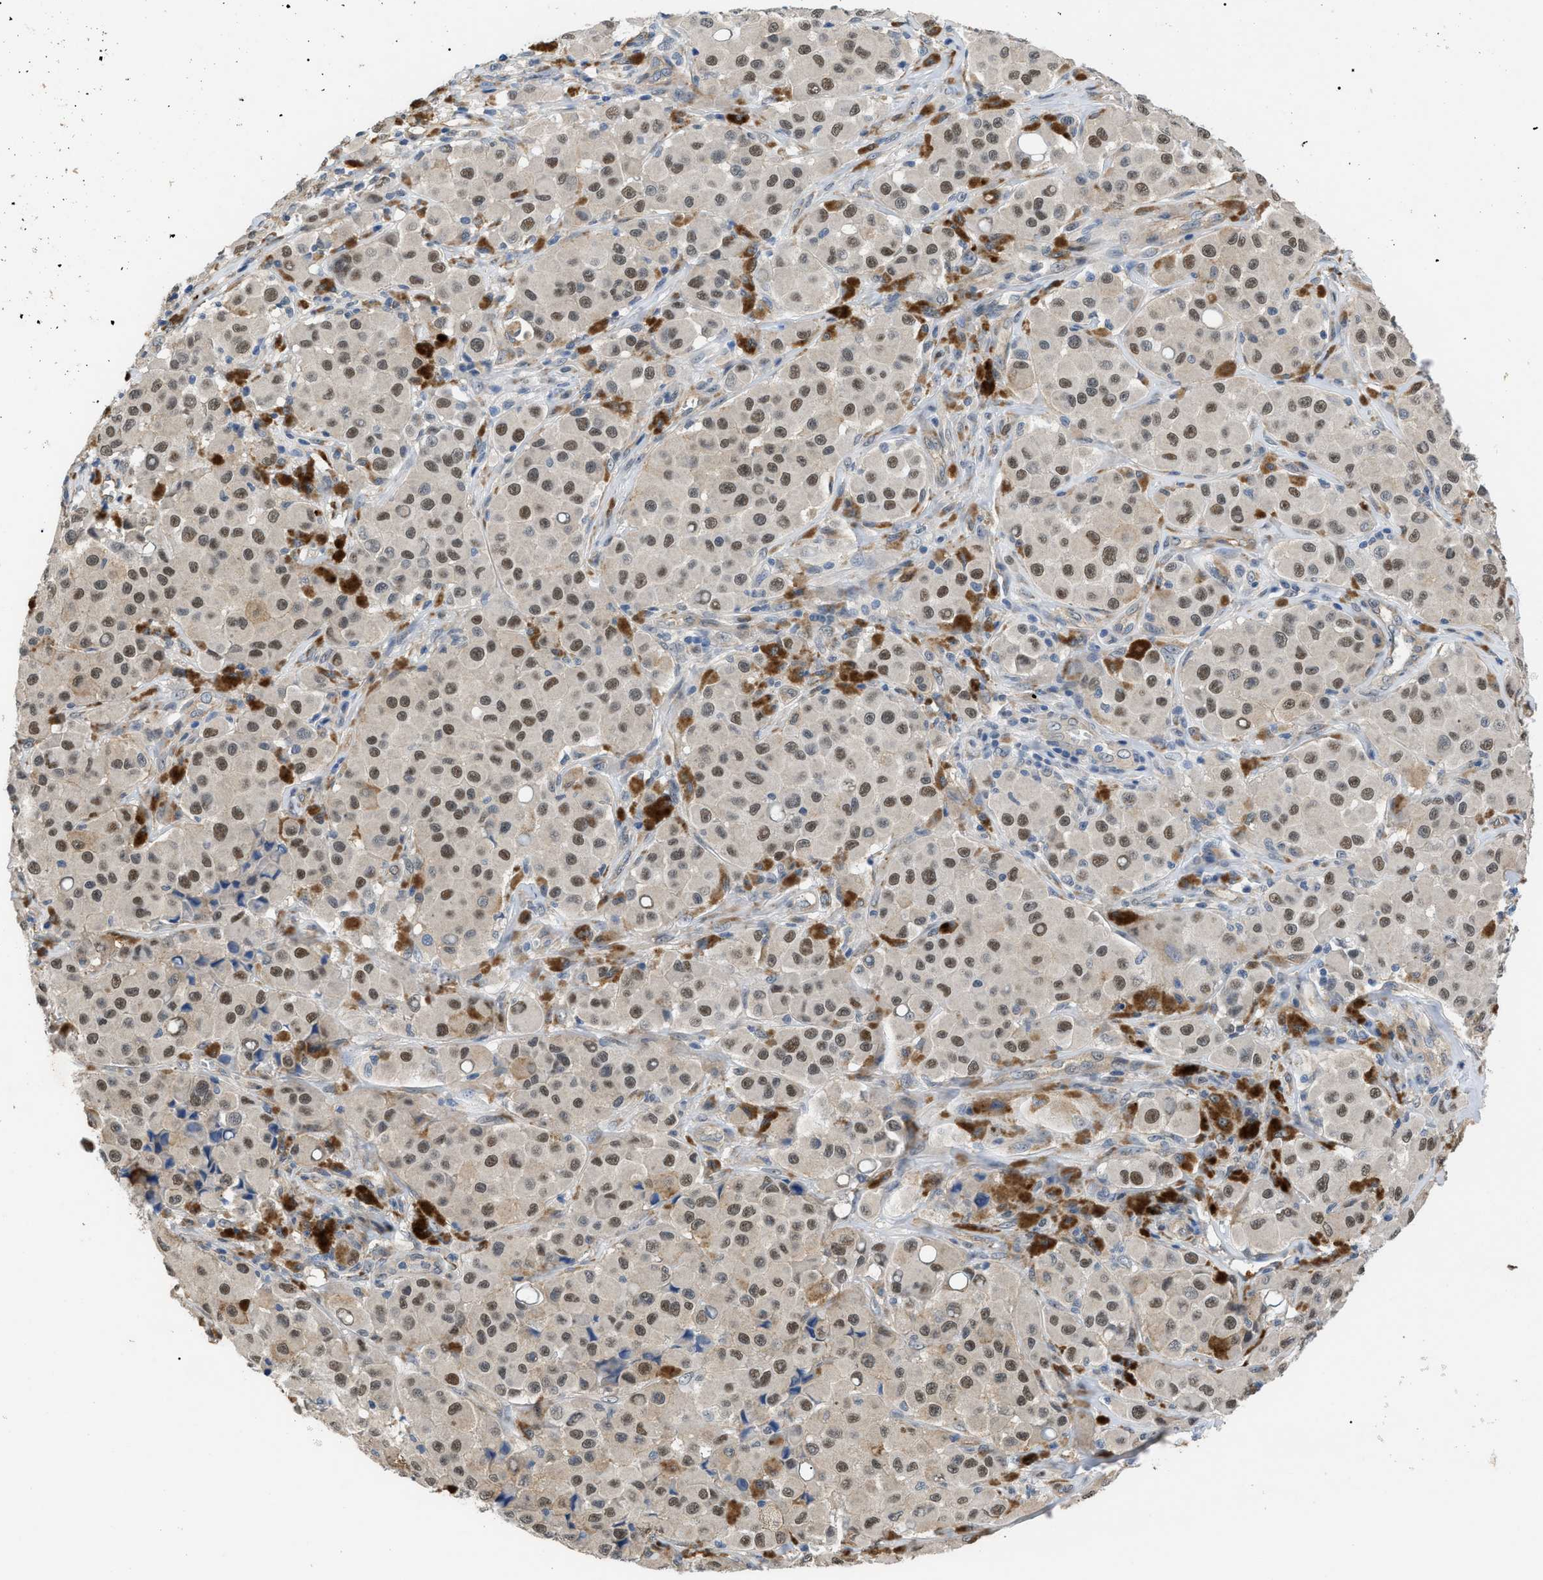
{"staining": {"intensity": "weak", "quantity": ">75%", "location": "cytoplasmic/membranous,nuclear"}, "tissue": "melanoma", "cell_type": "Tumor cells", "image_type": "cancer", "snomed": [{"axis": "morphology", "description": "Malignant melanoma, NOS"}, {"axis": "topography", "description": "Skin"}], "caption": "This is a photomicrograph of immunohistochemistry staining of malignant melanoma, which shows weak positivity in the cytoplasmic/membranous and nuclear of tumor cells.", "gene": "CRCP", "patient": {"sex": "male", "age": 84}}